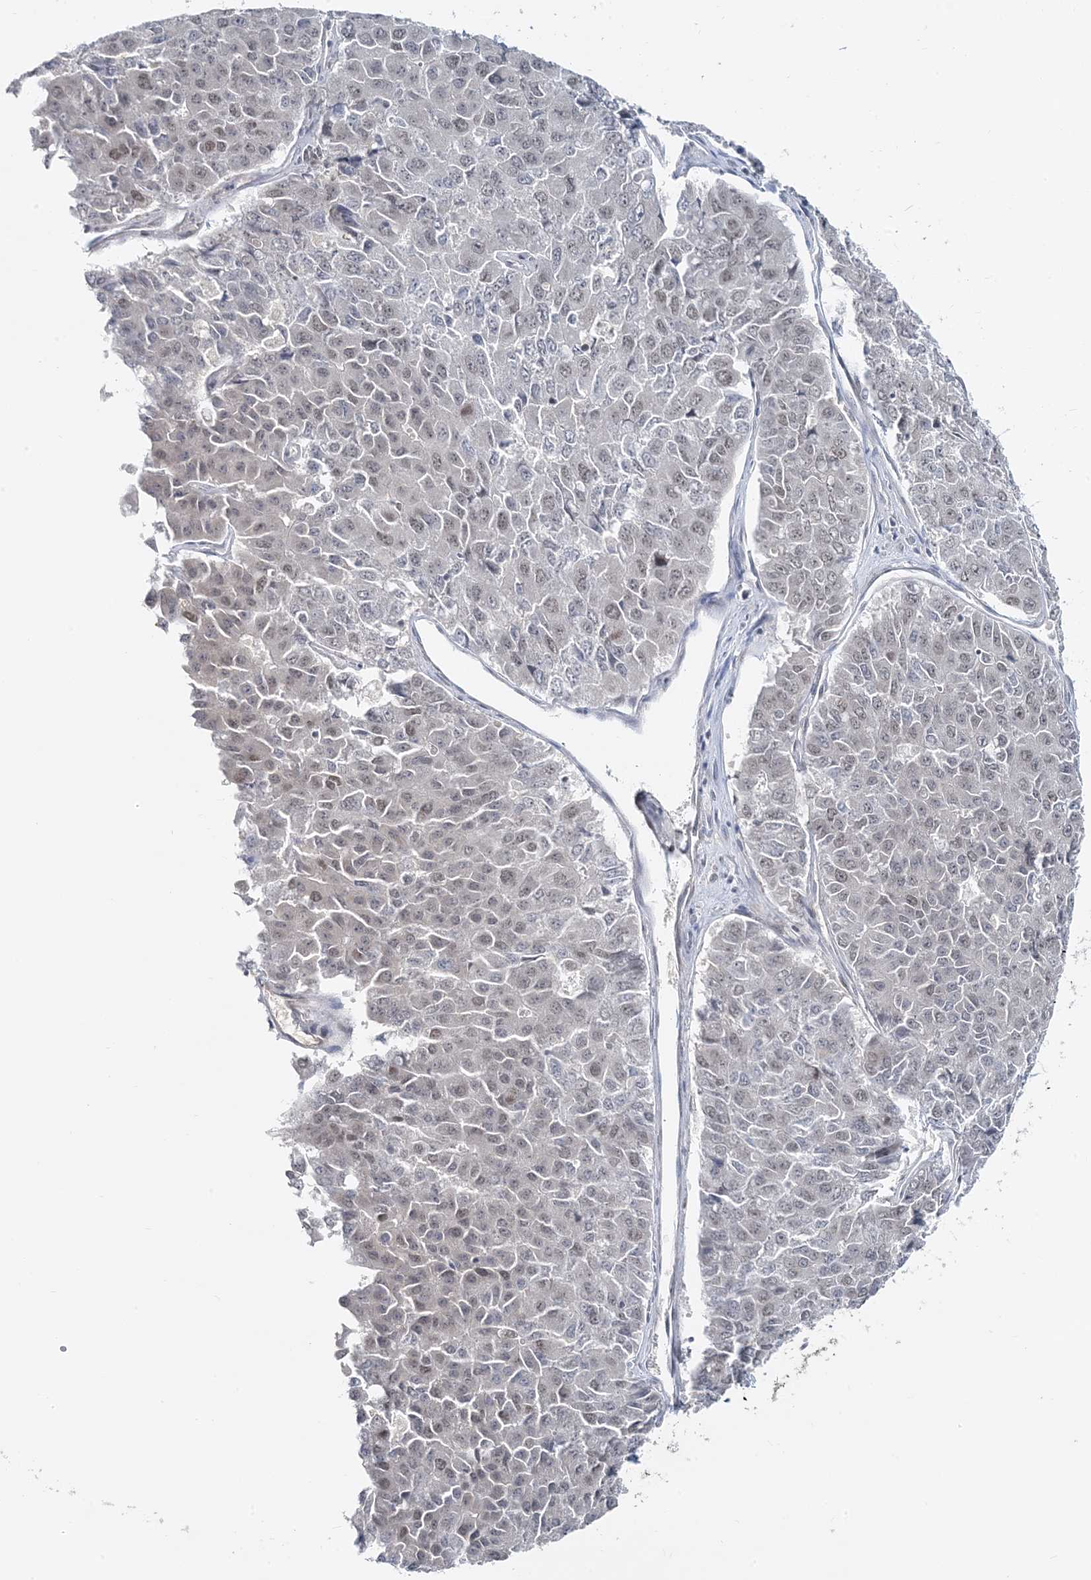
{"staining": {"intensity": "weak", "quantity": "<25%", "location": "nuclear"}, "tissue": "pancreatic cancer", "cell_type": "Tumor cells", "image_type": "cancer", "snomed": [{"axis": "morphology", "description": "Adenocarcinoma, NOS"}, {"axis": "topography", "description": "Pancreas"}], "caption": "Tumor cells are negative for brown protein staining in adenocarcinoma (pancreatic).", "gene": "LEXM", "patient": {"sex": "male", "age": 50}}